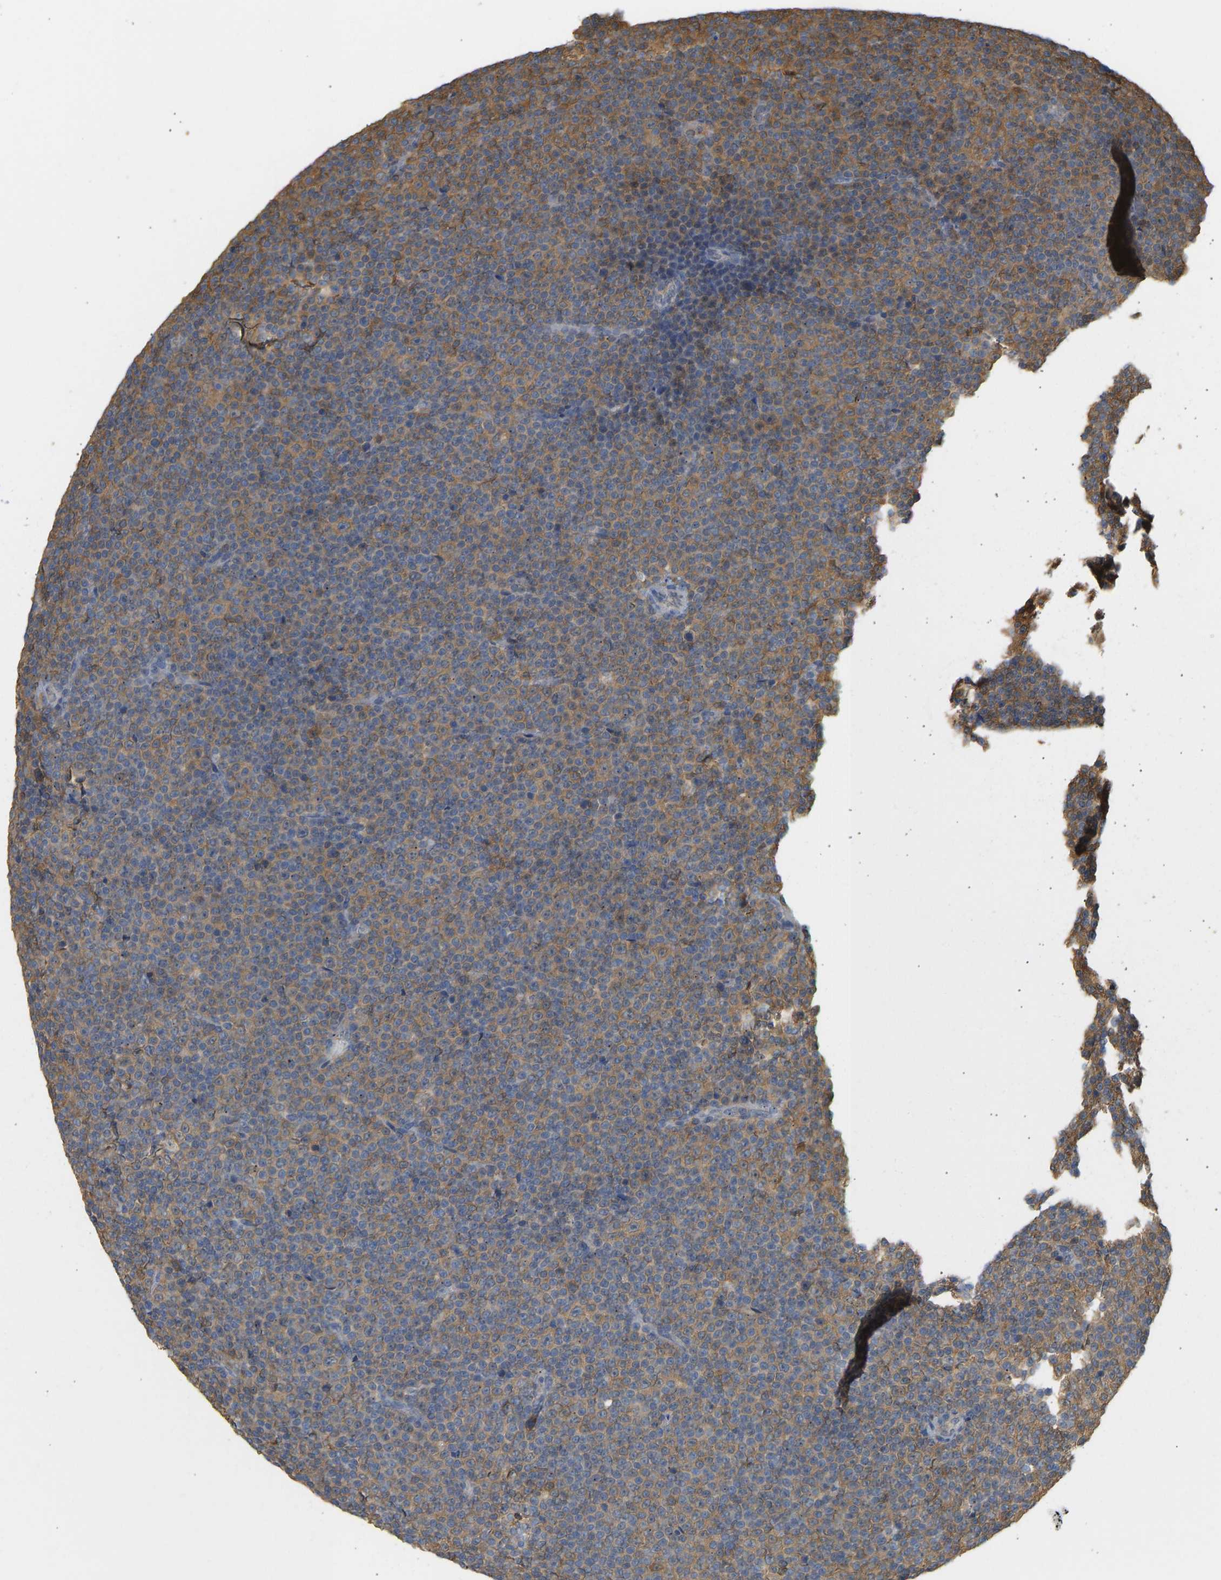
{"staining": {"intensity": "moderate", "quantity": ">75%", "location": "cytoplasmic/membranous"}, "tissue": "lymphoma", "cell_type": "Tumor cells", "image_type": "cancer", "snomed": [{"axis": "morphology", "description": "Malignant lymphoma, non-Hodgkin's type, Low grade"}, {"axis": "topography", "description": "Lymph node"}], "caption": "Human low-grade malignant lymphoma, non-Hodgkin's type stained with a brown dye exhibits moderate cytoplasmic/membranous positive positivity in approximately >75% of tumor cells.", "gene": "ENO1", "patient": {"sex": "female", "age": 67}}